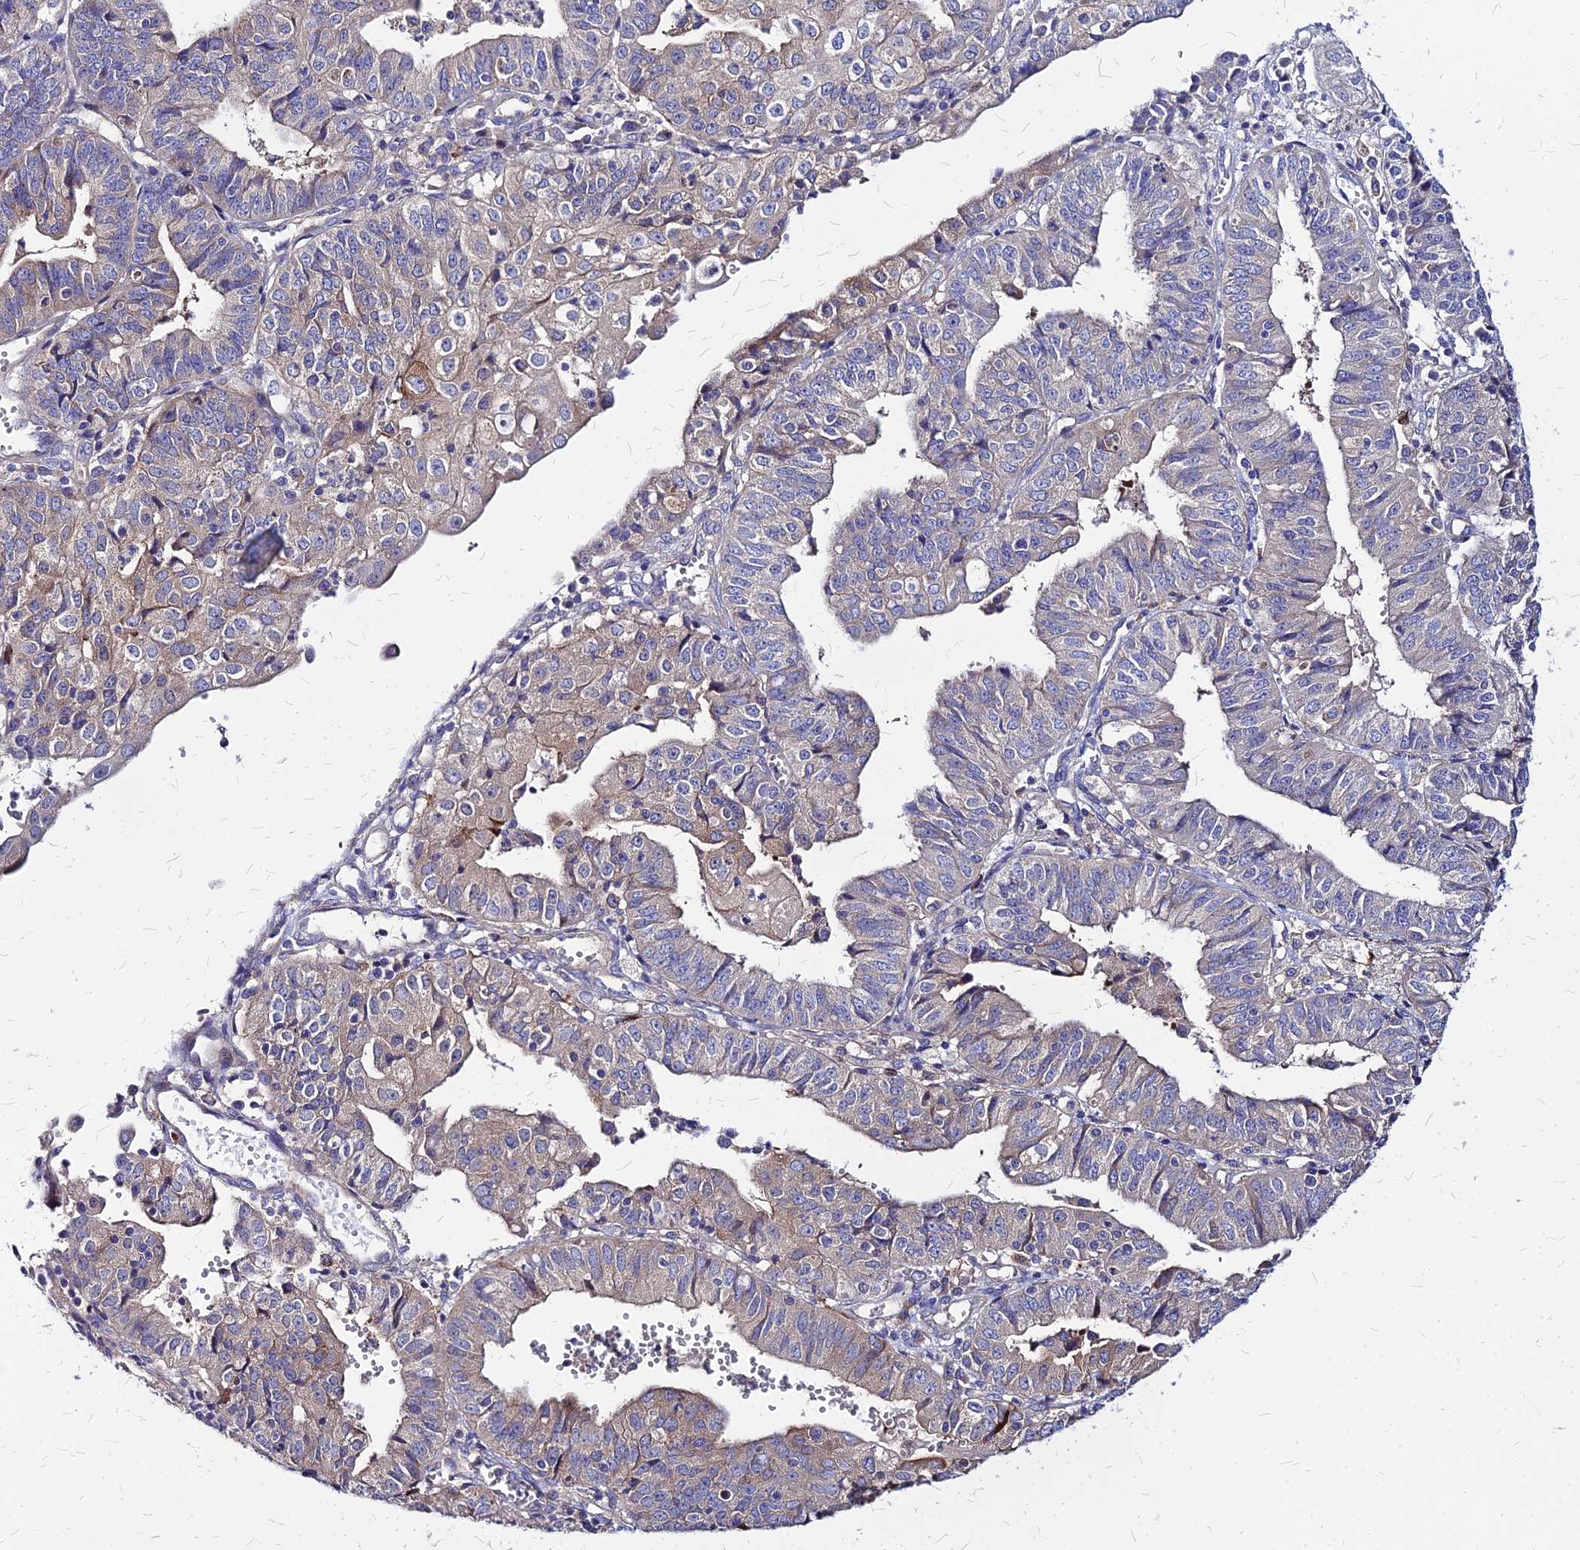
{"staining": {"intensity": "weak", "quantity": "<25%", "location": "cytoplasmic/membranous"}, "tissue": "endometrial cancer", "cell_type": "Tumor cells", "image_type": "cancer", "snomed": [{"axis": "morphology", "description": "Adenocarcinoma, NOS"}, {"axis": "topography", "description": "Endometrium"}], "caption": "IHC micrograph of neoplastic tissue: endometrial cancer stained with DAB demonstrates no significant protein positivity in tumor cells.", "gene": "COMMD10", "patient": {"sex": "female", "age": 56}}